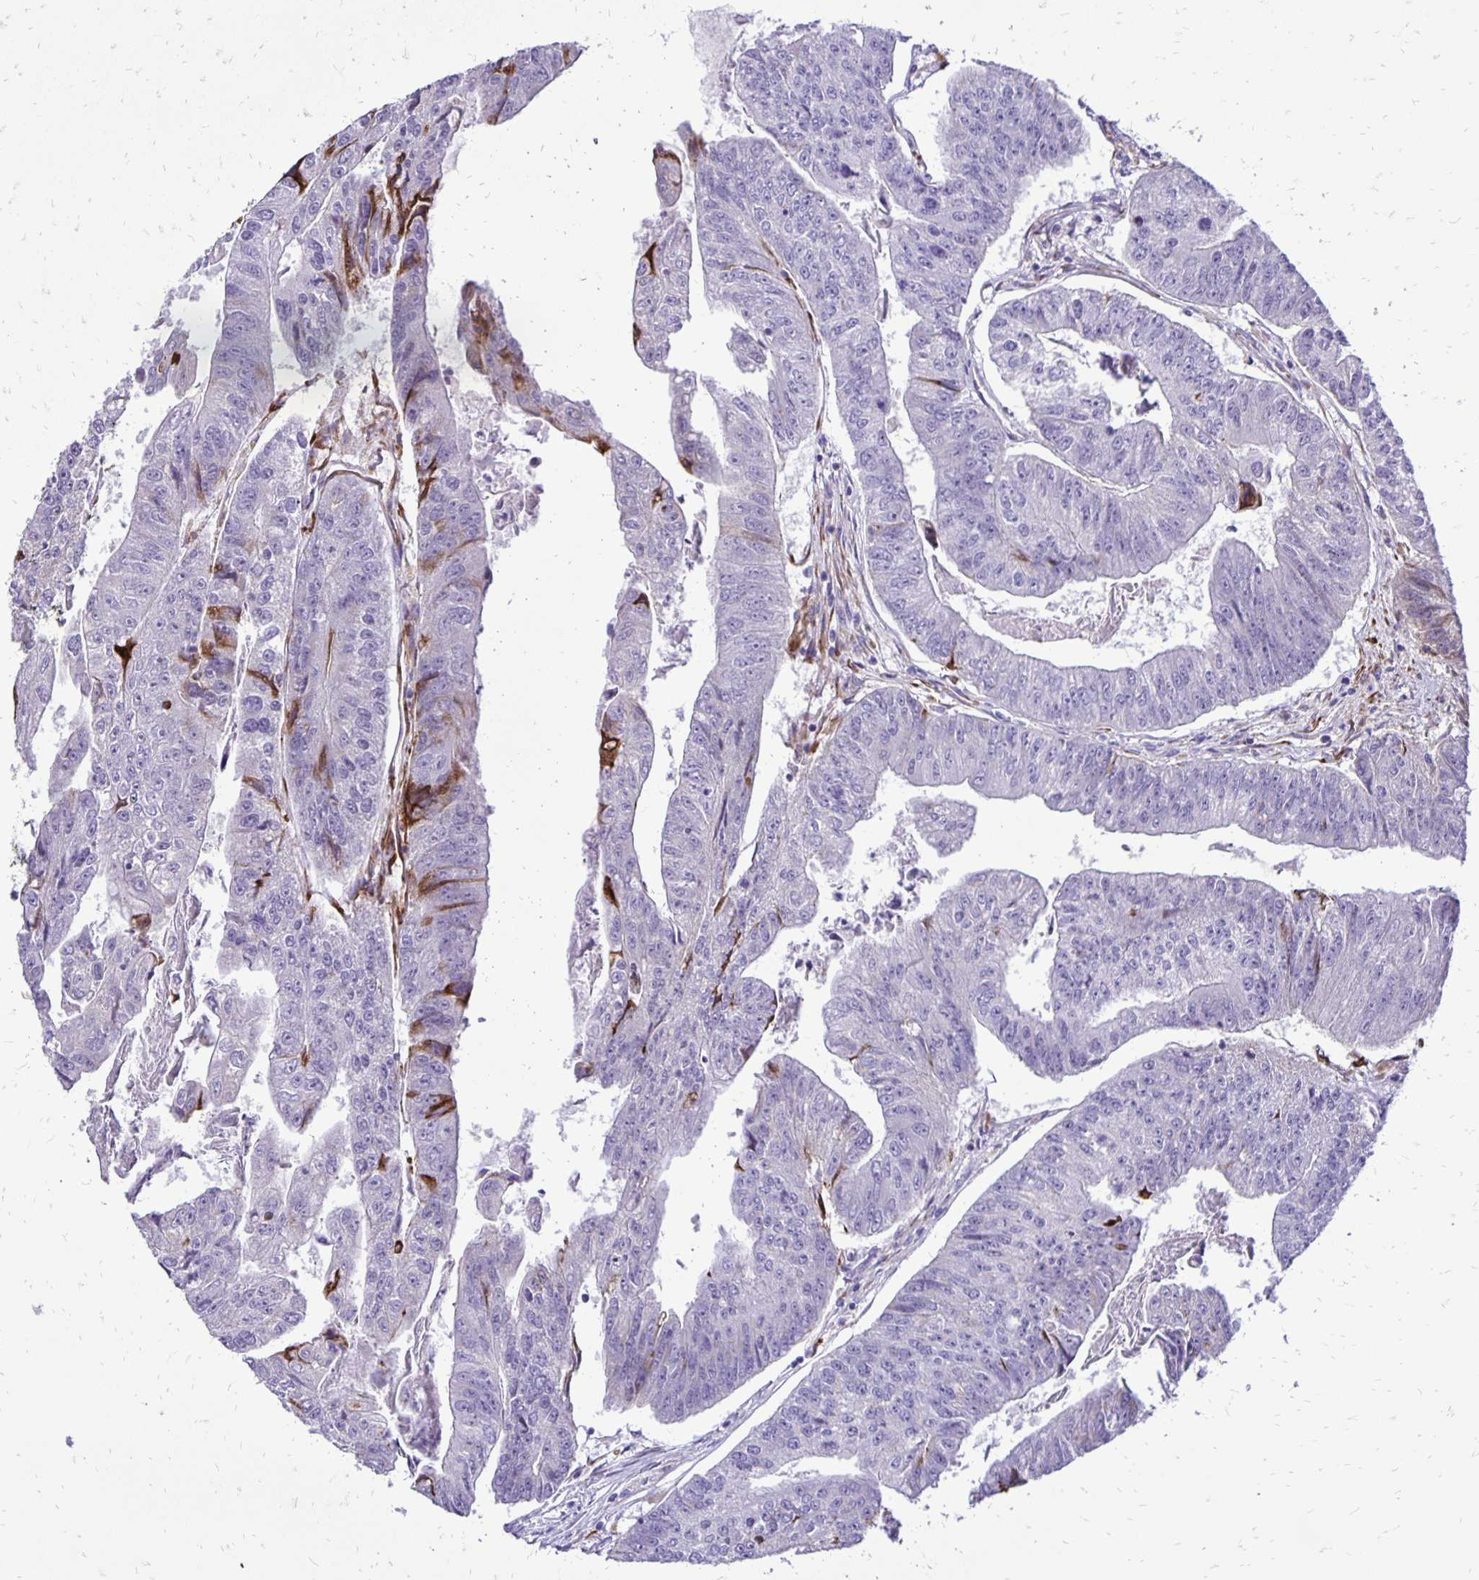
{"staining": {"intensity": "negative", "quantity": "none", "location": "none"}, "tissue": "colorectal cancer", "cell_type": "Tumor cells", "image_type": "cancer", "snomed": [{"axis": "morphology", "description": "Adenocarcinoma, NOS"}, {"axis": "topography", "description": "Colon"}], "caption": "There is no significant positivity in tumor cells of colorectal cancer (adenocarcinoma).", "gene": "EIF5A", "patient": {"sex": "female", "age": 67}}